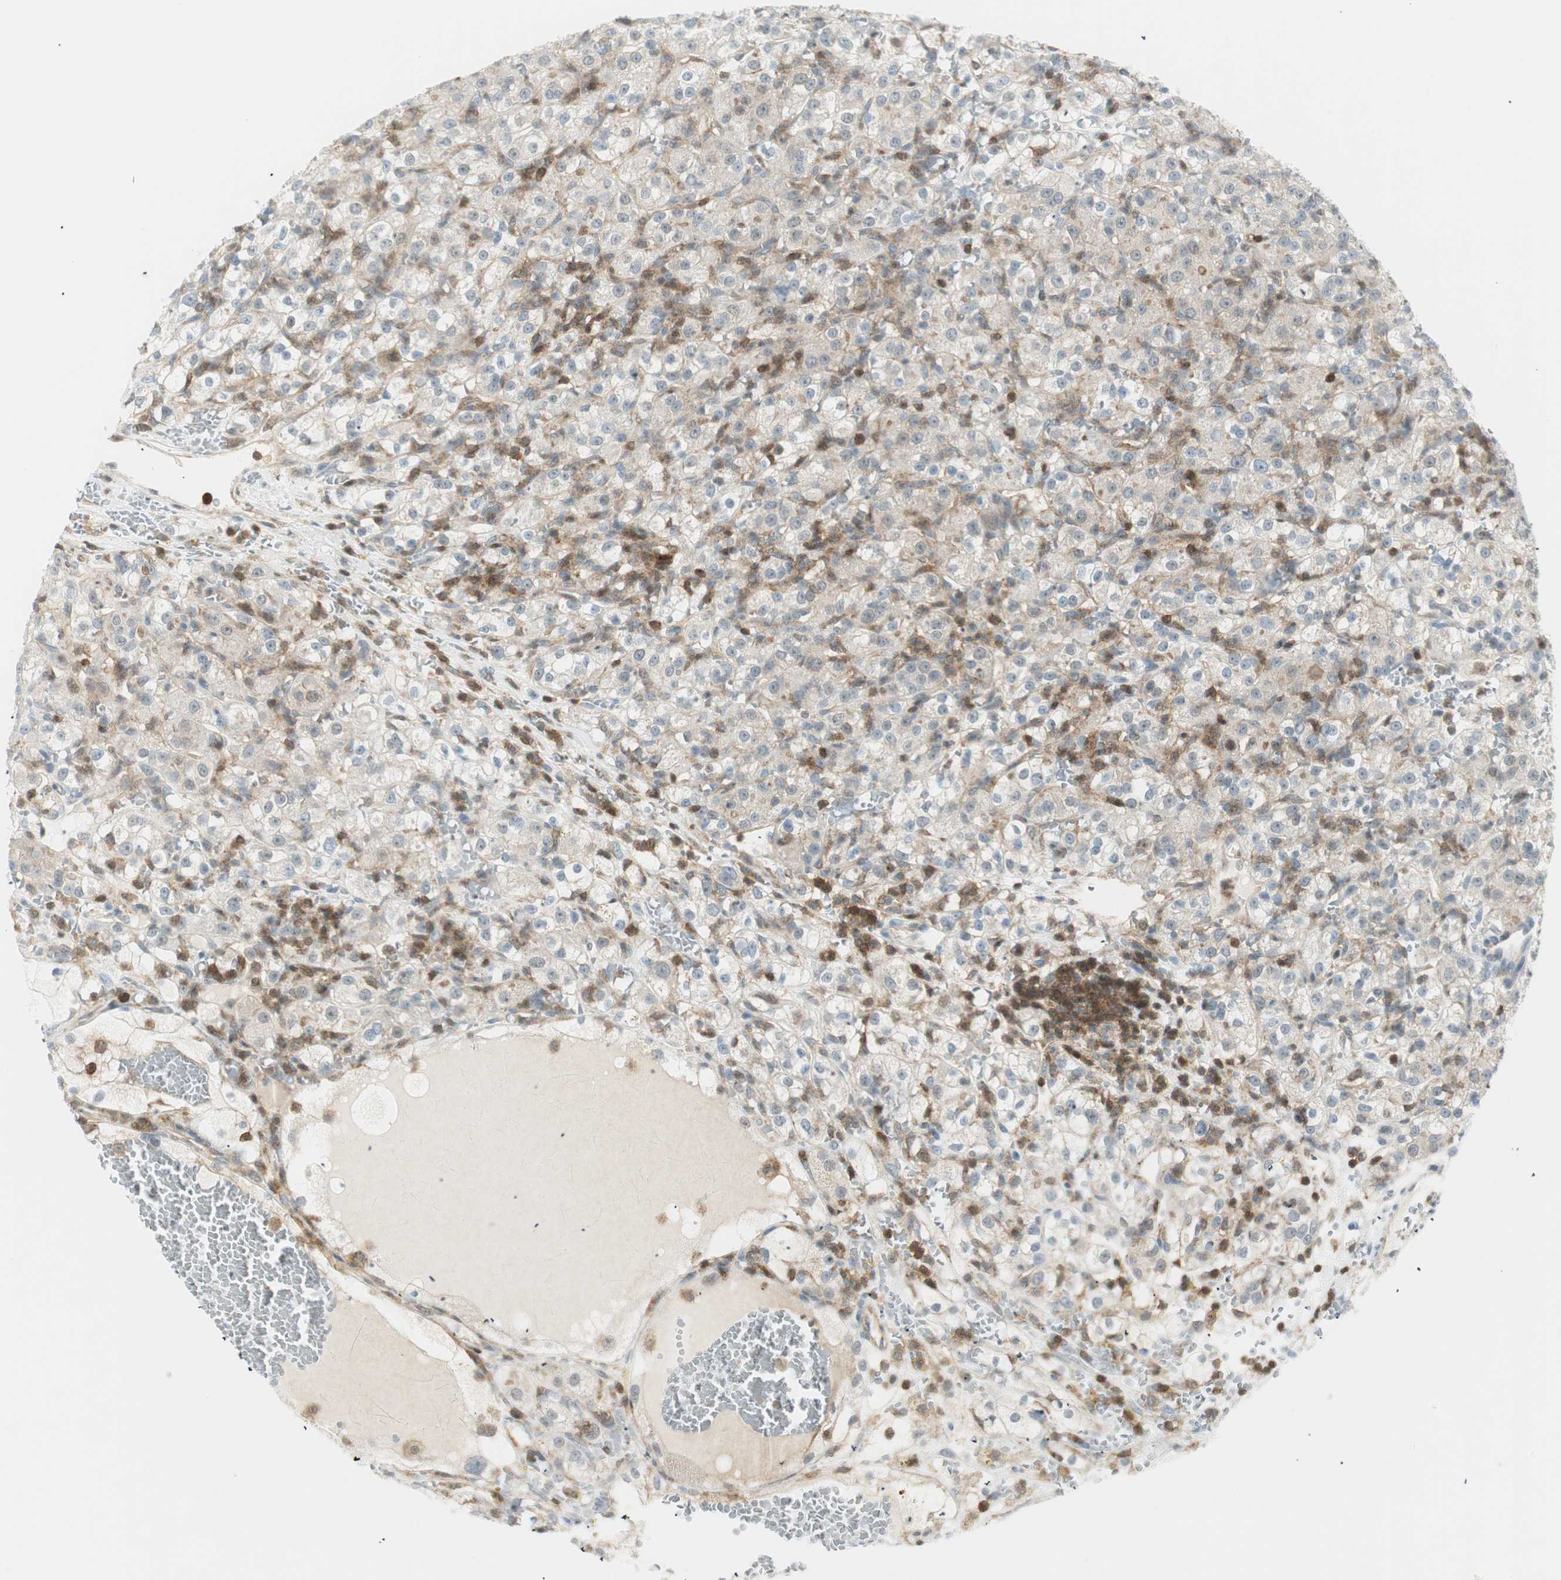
{"staining": {"intensity": "weak", "quantity": "<25%", "location": "cytoplasmic/membranous"}, "tissue": "renal cancer", "cell_type": "Tumor cells", "image_type": "cancer", "snomed": [{"axis": "morphology", "description": "Normal tissue, NOS"}, {"axis": "morphology", "description": "Adenocarcinoma, NOS"}, {"axis": "topography", "description": "Kidney"}], "caption": "IHC image of human renal adenocarcinoma stained for a protein (brown), which exhibits no positivity in tumor cells.", "gene": "PPP1CA", "patient": {"sex": "male", "age": 61}}